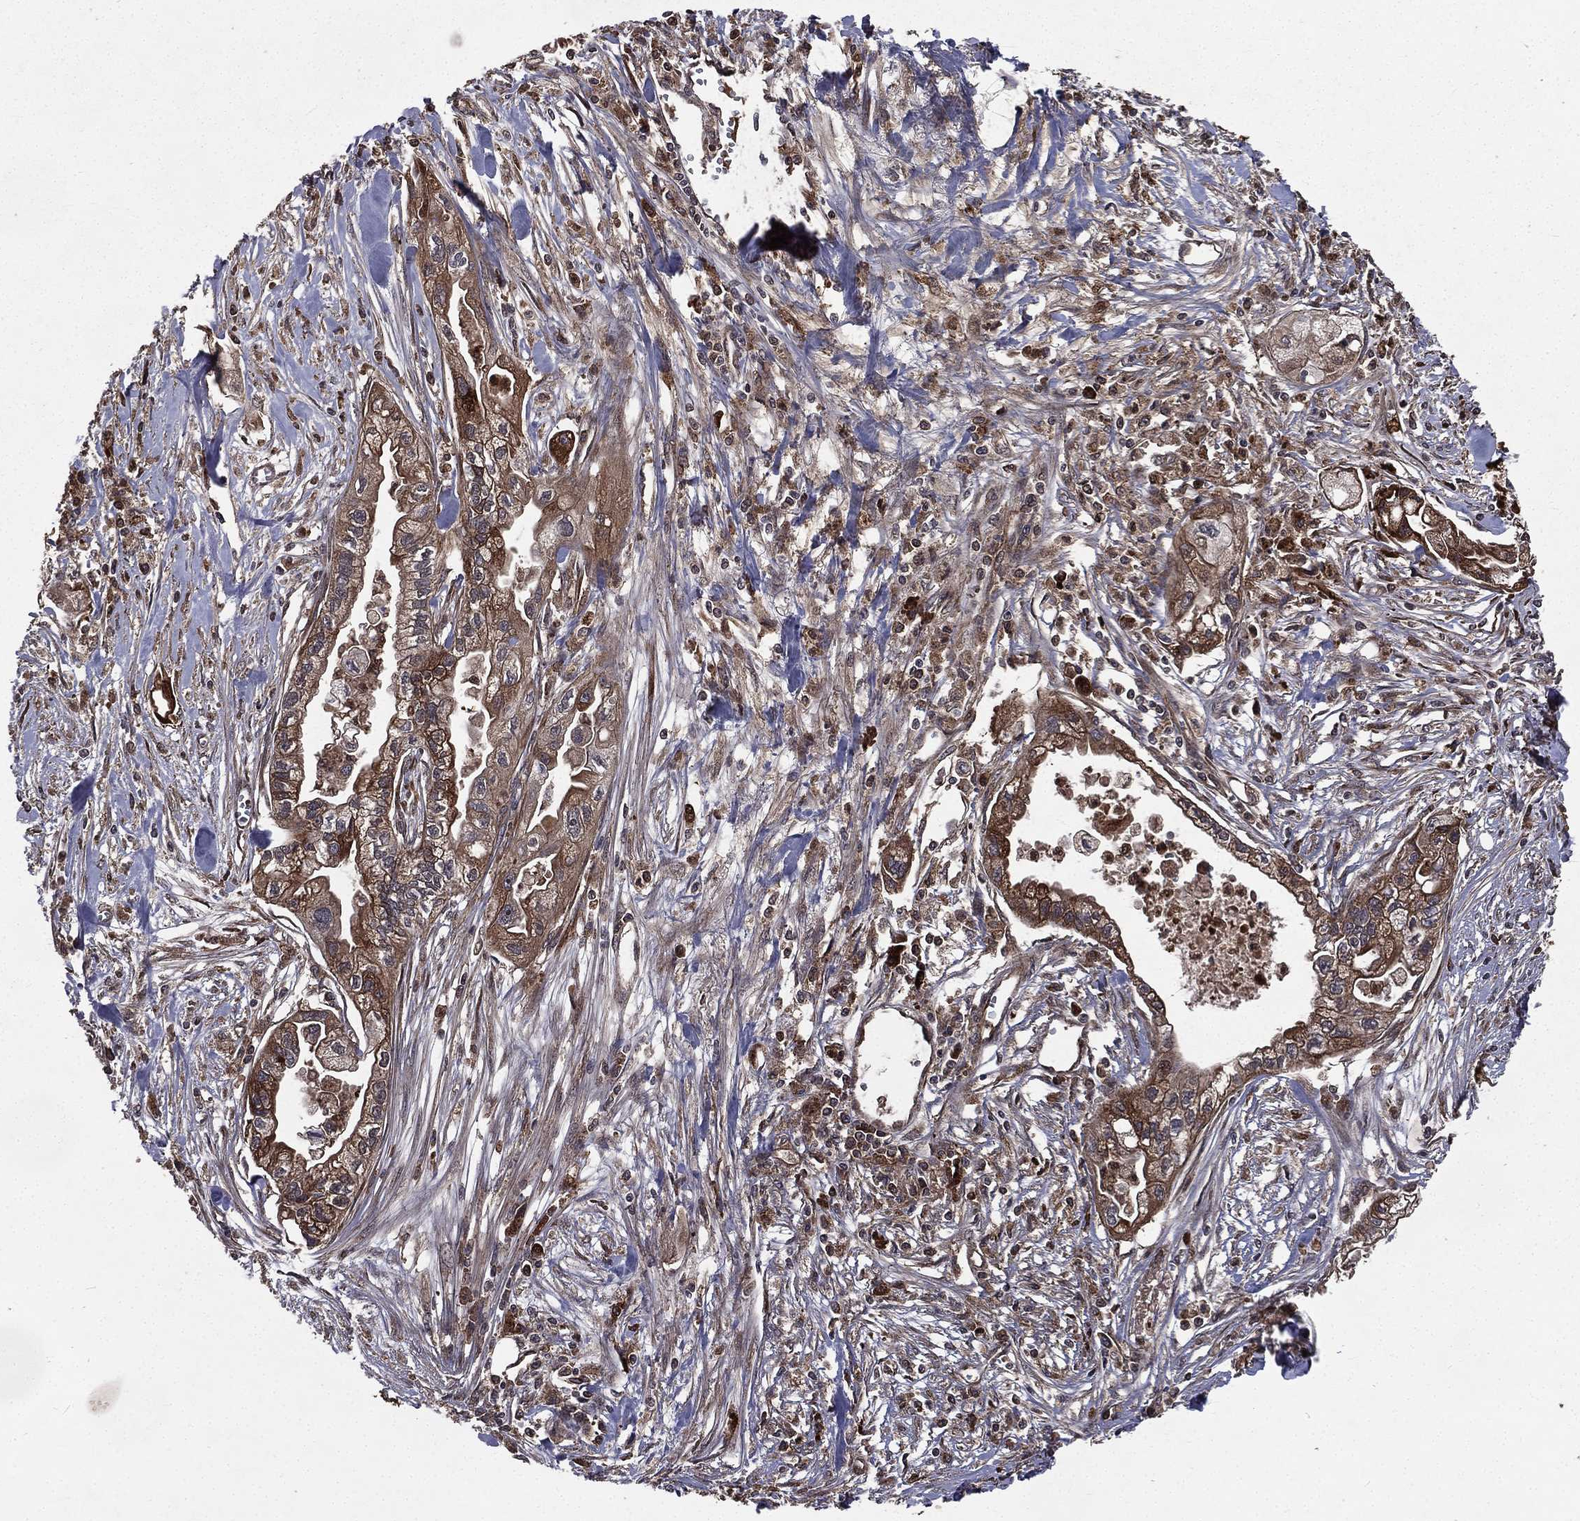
{"staining": {"intensity": "moderate", "quantity": ">75%", "location": "cytoplasmic/membranous"}, "tissue": "pancreatic cancer", "cell_type": "Tumor cells", "image_type": "cancer", "snomed": [{"axis": "morphology", "description": "Adenocarcinoma, NOS"}, {"axis": "topography", "description": "Pancreas"}], "caption": "IHC micrograph of pancreatic cancer stained for a protein (brown), which exhibits medium levels of moderate cytoplasmic/membranous staining in approximately >75% of tumor cells.", "gene": "LENG8", "patient": {"sex": "male", "age": 70}}